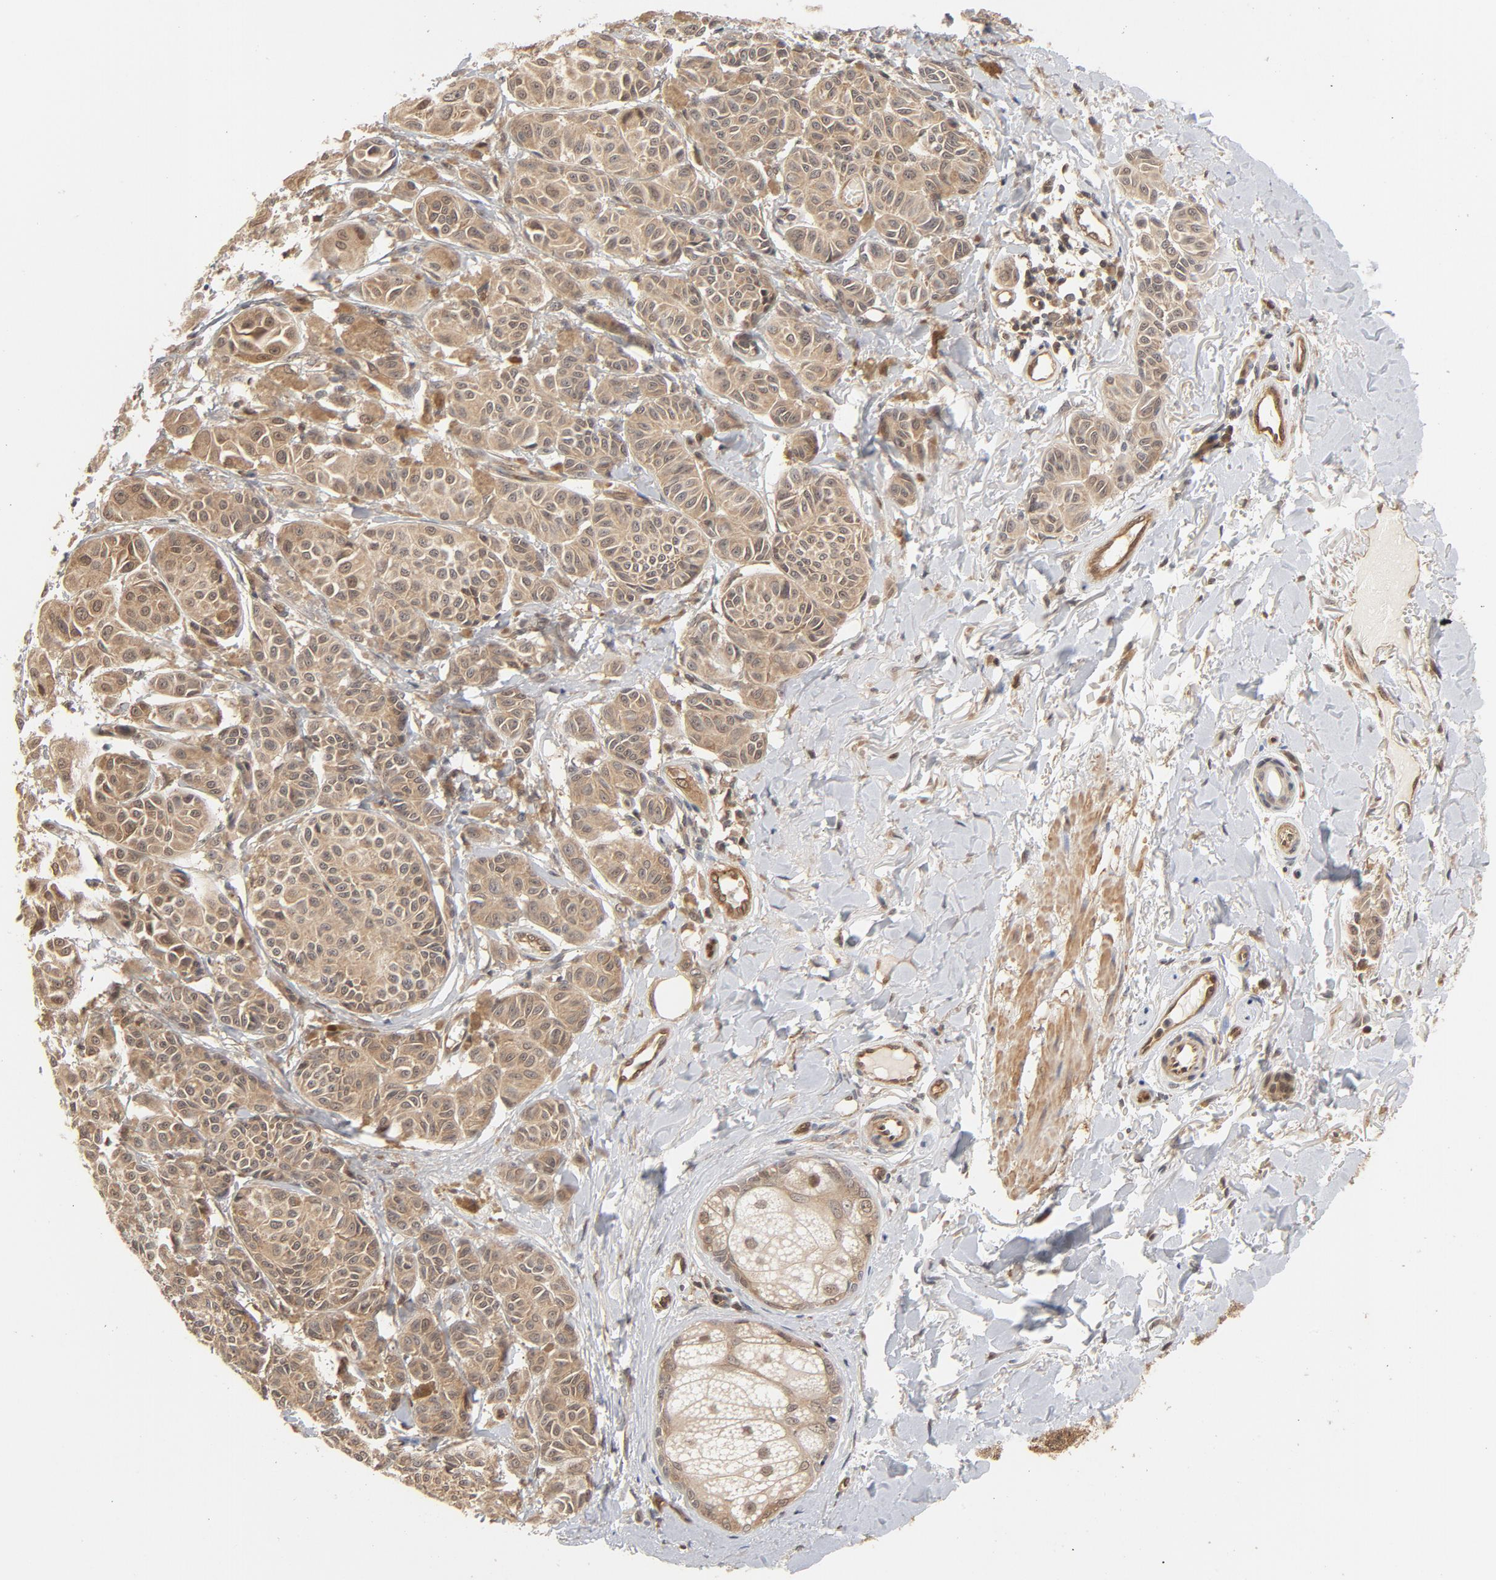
{"staining": {"intensity": "moderate", "quantity": ">75%", "location": "cytoplasmic/membranous"}, "tissue": "melanoma", "cell_type": "Tumor cells", "image_type": "cancer", "snomed": [{"axis": "morphology", "description": "Malignant melanoma, NOS"}, {"axis": "topography", "description": "Skin"}], "caption": "Protein expression by IHC exhibits moderate cytoplasmic/membranous expression in approximately >75% of tumor cells in malignant melanoma.", "gene": "CDC37", "patient": {"sex": "male", "age": 76}}